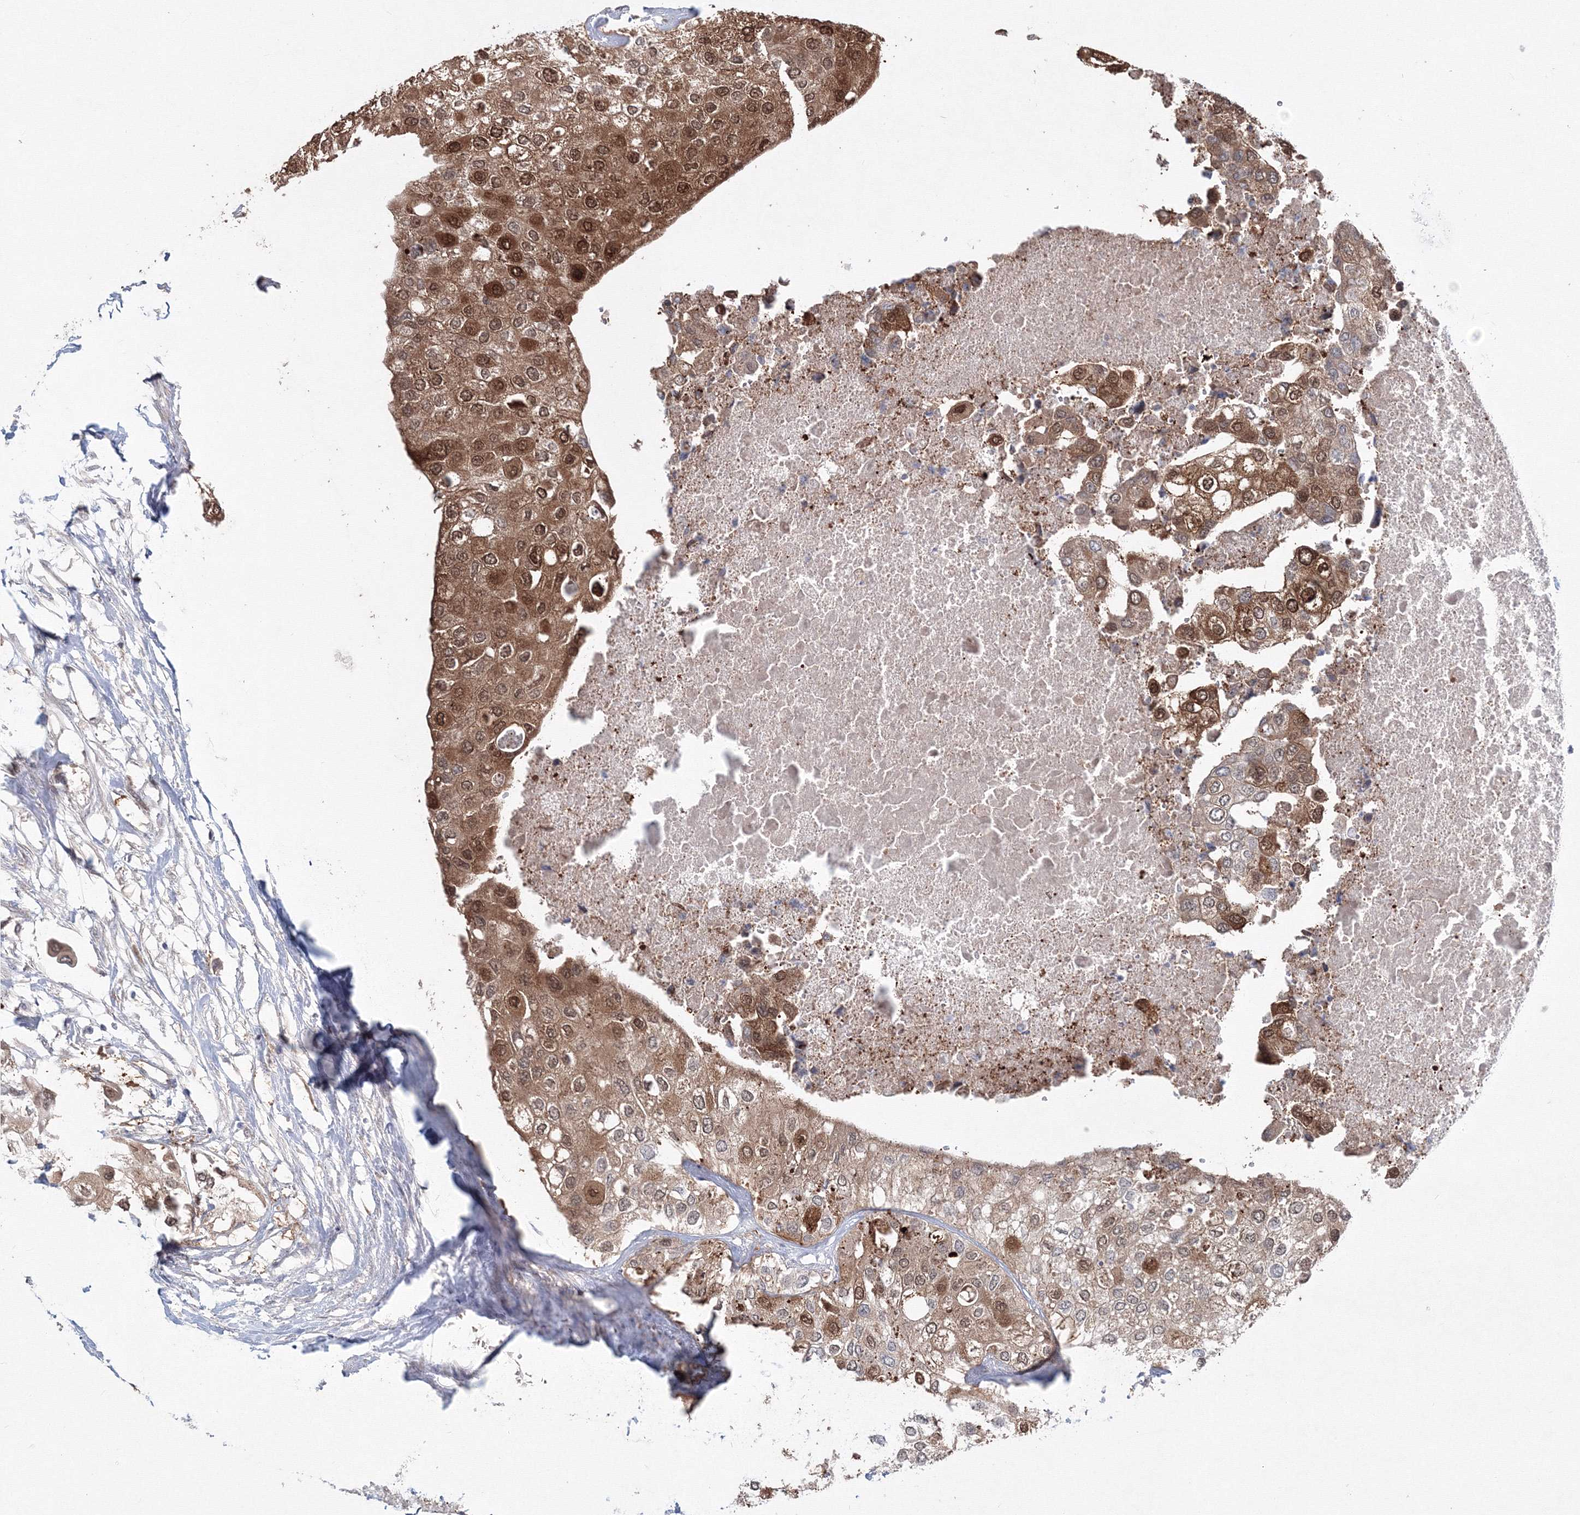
{"staining": {"intensity": "moderate", "quantity": ">75%", "location": "cytoplasmic/membranous,nuclear"}, "tissue": "urothelial cancer", "cell_type": "Tumor cells", "image_type": "cancer", "snomed": [{"axis": "morphology", "description": "Urothelial carcinoma, High grade"}, {"axis": "topography", "description": "Urinary bladder"}], "caption": "An image of human urothelial cancer stained for a protein shows moderate cytoplasmic/membranous and nuclear brown staining in tumor cells.", "gene": "MKRN2", "patient": {"sex": "male", "age": 64}}